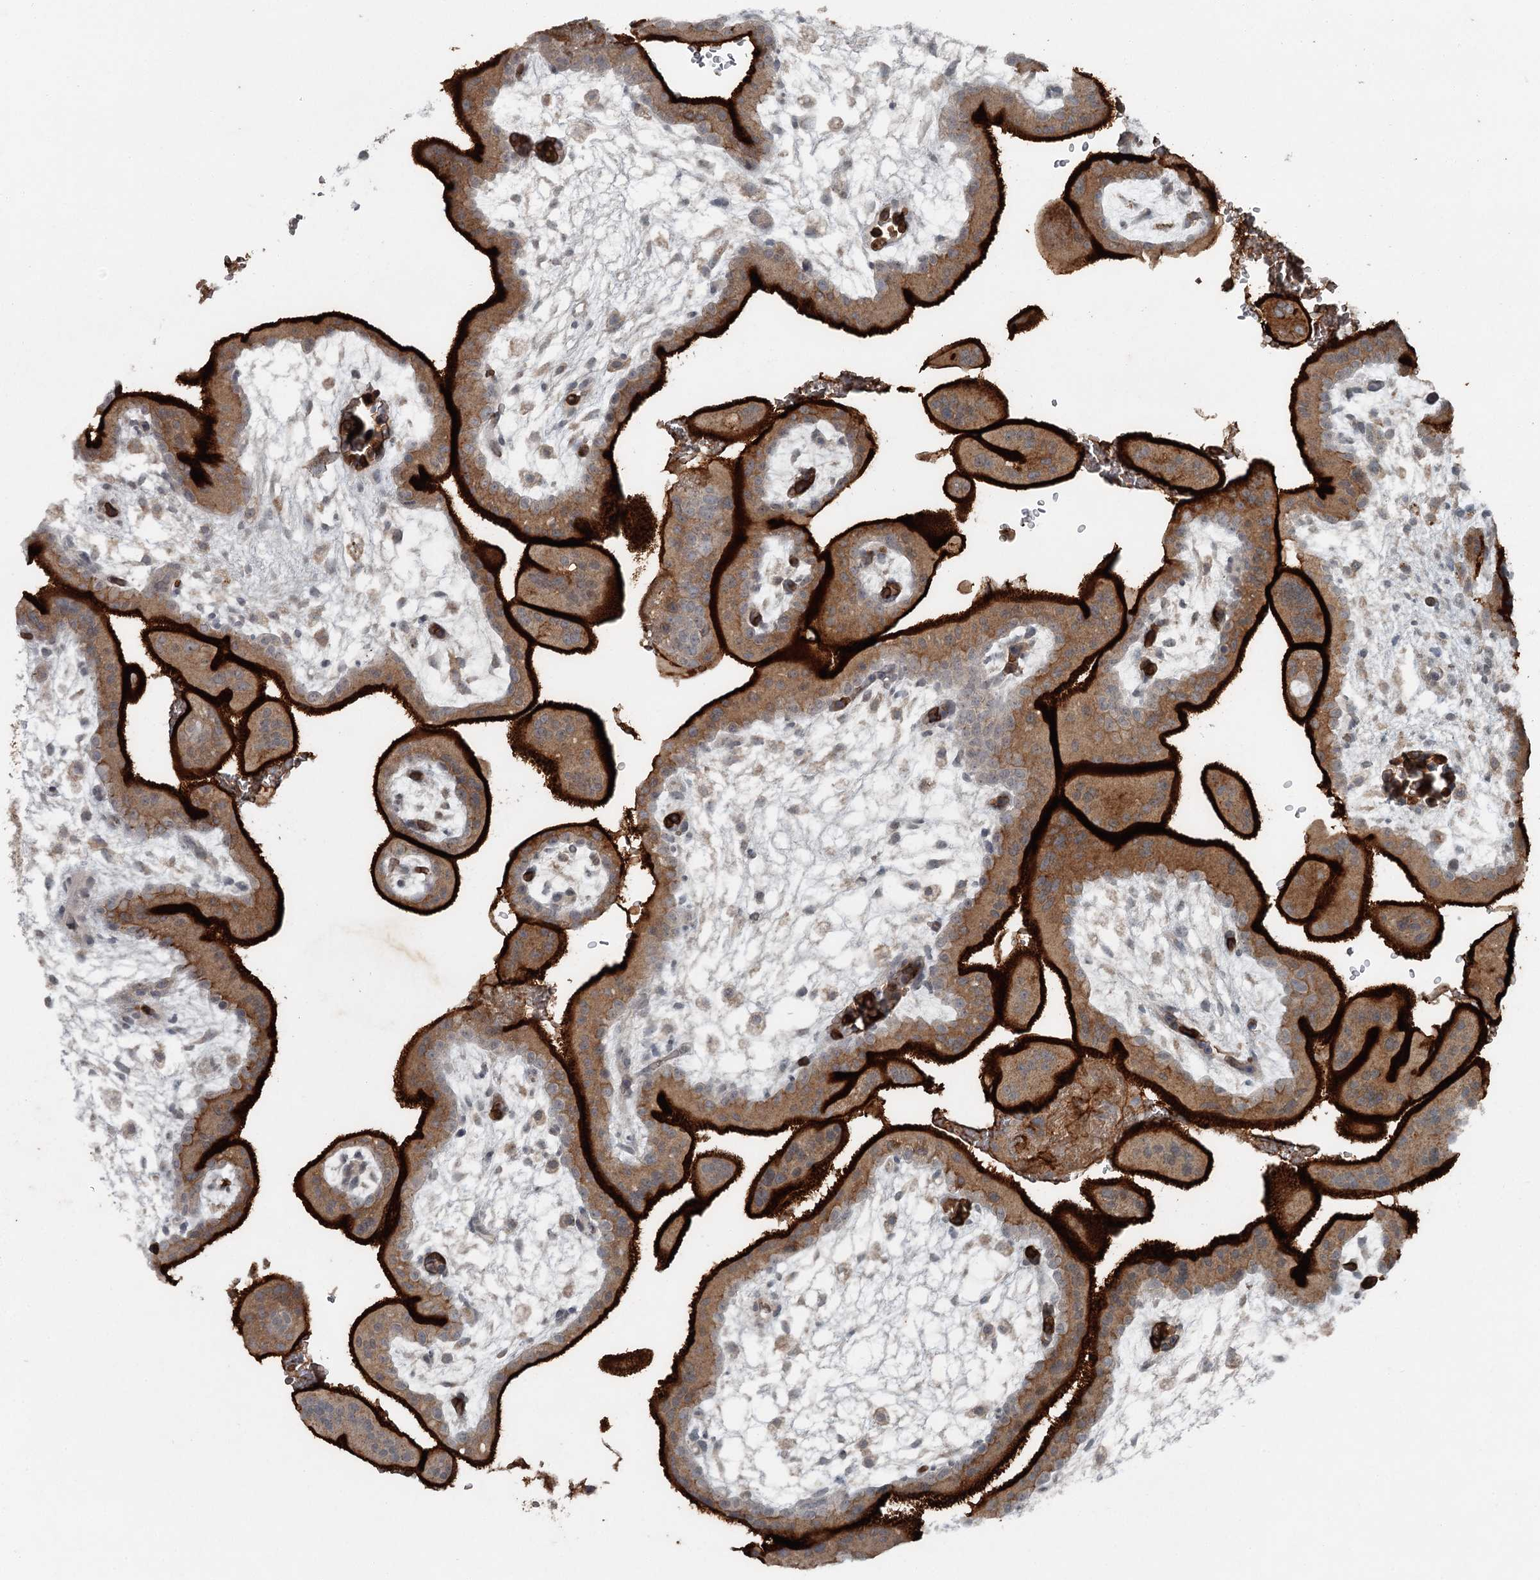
{"staining": {"intensity": "moderate", "quantity": "25%-75%", "location": "cytoplasmic/membranous"}, "tissue": "placenta", "cell_type": "Decidual cells", "image_type": "normal", "snomed": [{"axis": "morphology", "description": "Normal tissue, NOS"}, {"axis": "topography", "description": "Placenta"}], "caption": "This is a micrograph of immunohistochemistry (IHC) staining of unremarkable placenta, which shows moderate staining in the cytoplasmic/membranous of decidual cells.", "gene": "SLC39A8", "patient": {"sex": "female", "age": 35}}